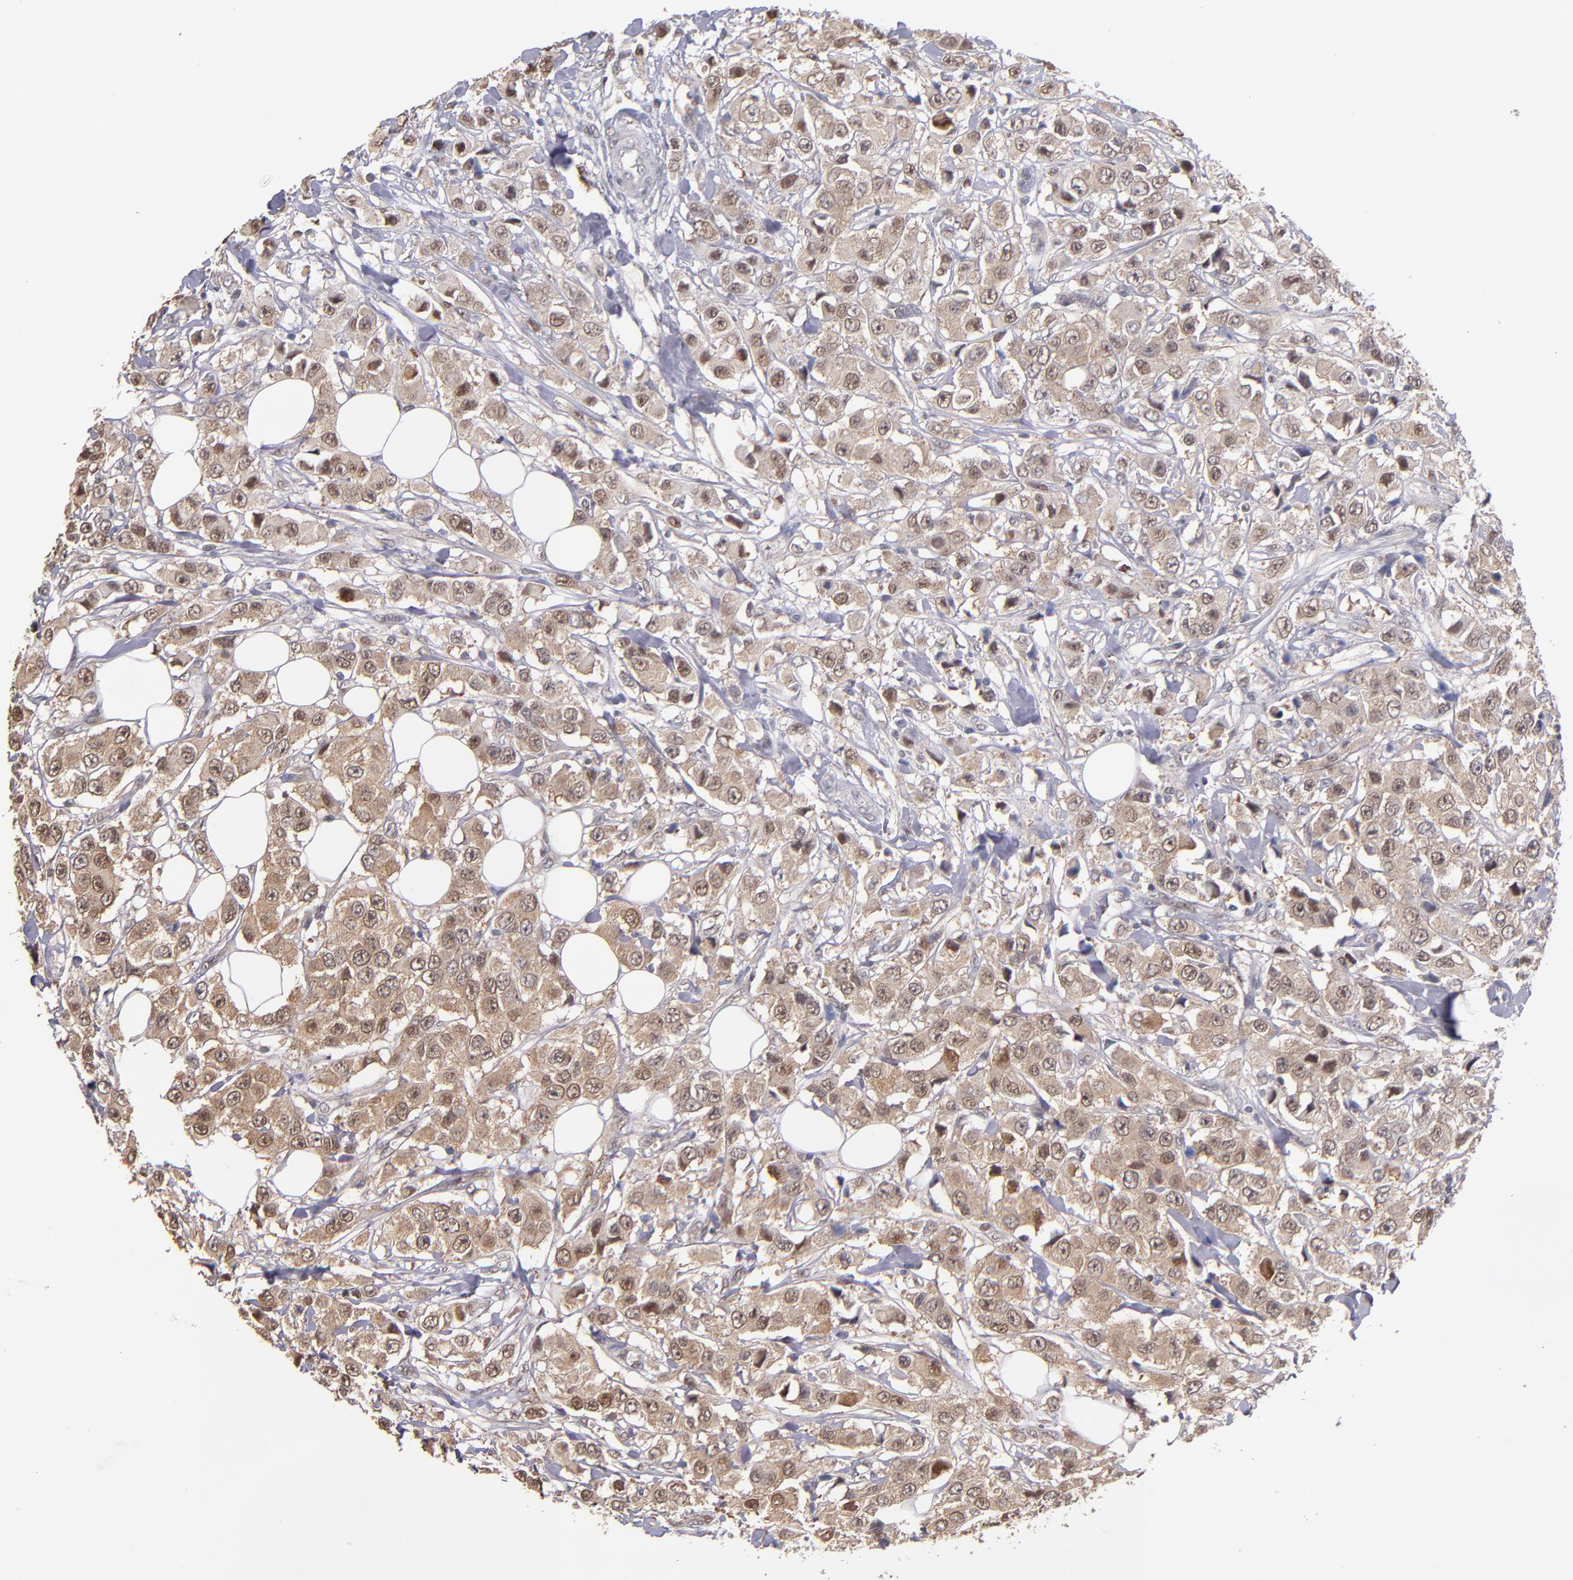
{"staining": {"intensity": "weak", "quantity": ">75%", "location": "cytoplasmic/membranous,nuclear"}, "tissue": "breast cancer", "cell_type": "Tumor cells", "image_type": "cancer", "snomed": [{"axis": "morphology", "description": "Duct carcinoma"}, {"axis": "topography", "description": "Breast"}], "caption": "IHC micrograph of neoplastic tissue: human breast cancer (infiltrating ductal carcinoma) stained using IHC shows low levels of weak protein expression localized specifically in the cytoplasmic/membranous and nuclear of tumor cells, appearing as a cytoplasmic/membranous and nuclear brown color.", "gene": "PSMD10", "patient": {"sex": "female", "age": 58}}